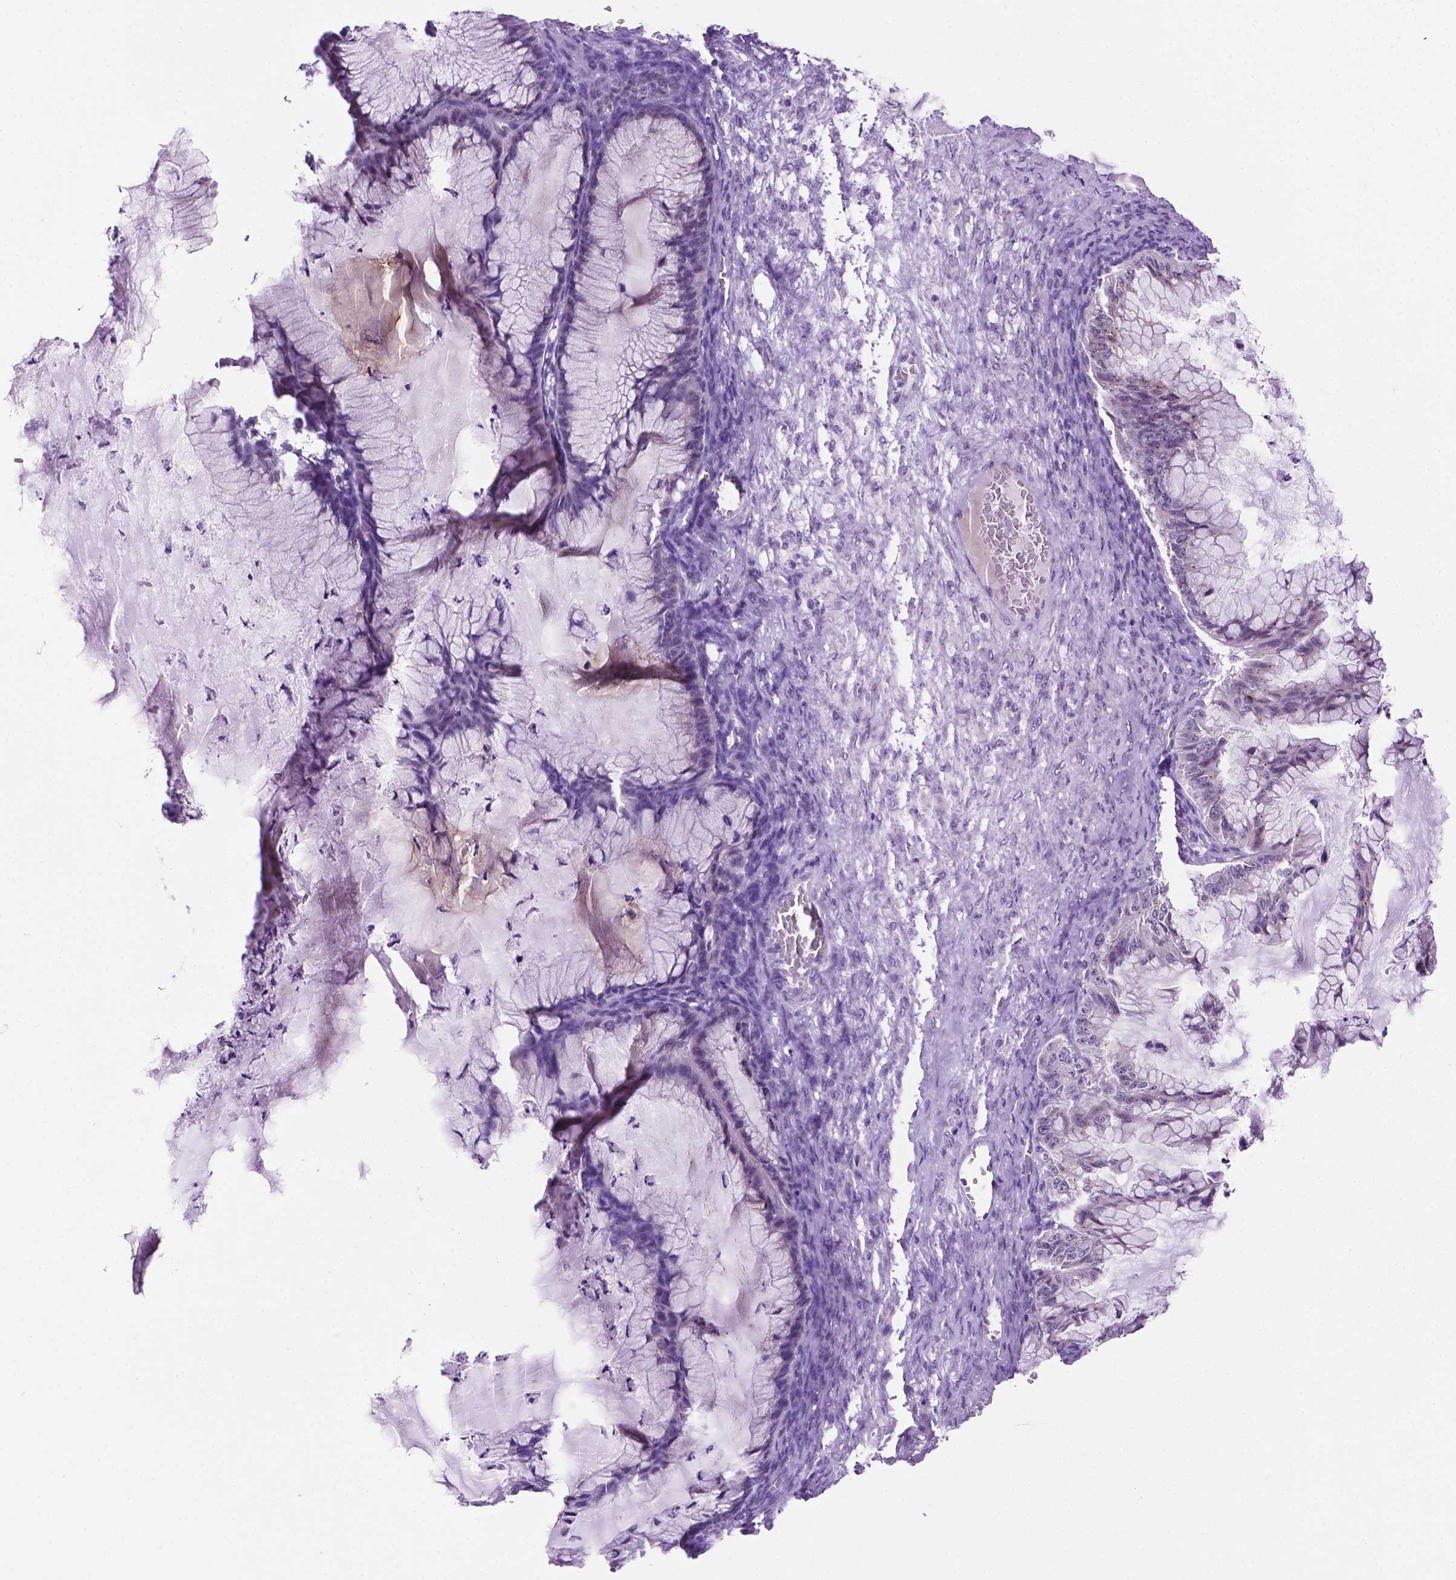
{"staining": {"intensity": "negative", "quantity": "none", "location": "none"}, "tissue": "ovarian cancer", "cell_type": "Tumor cells", "image_type": "cancer", "snomed": [{"axis": "morphology", "description": "Cystadenocarcinoma, mucinous, NOS"}, {"axis": "topography", "description": "Ovary"}], "caption": "Tumor cells are negative for protein expression in human ovarian cancer. (DAB (3,3'-diaminobenzidine) immunohistochemistry (IHC) with hematoxylin counter stain).", "gene": "MMP27", "patient": {"sex": "female", "age": 72}}